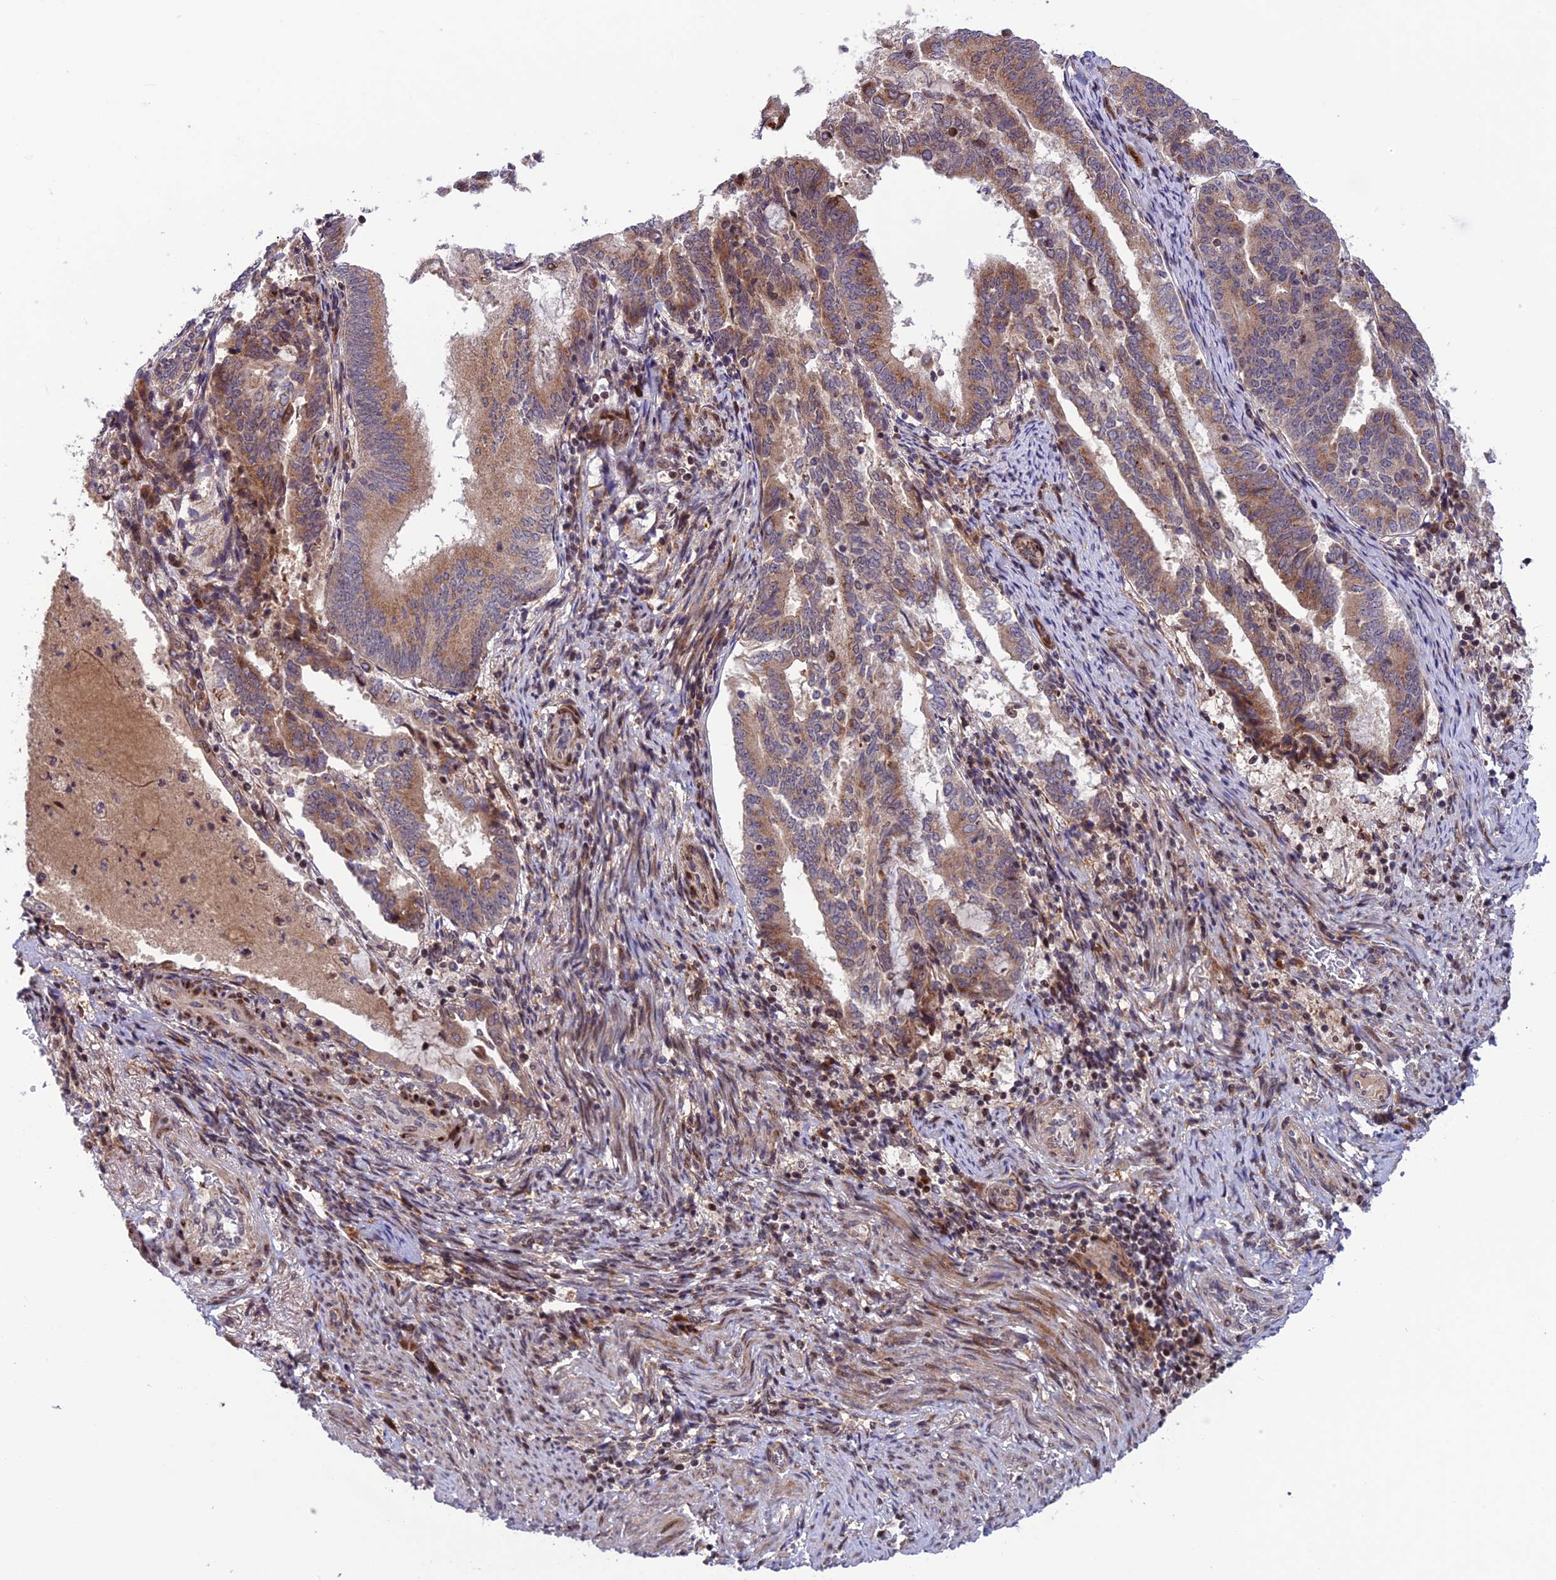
{"staining": {"intensity": "moderate", "quantity": ">75%", "location": "cytoplasmic/membranous"}, "tissue": "endometrial cancer", "cell_type": "Tumor cells", "image_type": "cancer", "snomed": [{"axis": "morphology", "description": "Adenocarcinoma, NOS"}, {"axis": "topography", "description": "Endometrium"}], "caption": "Endometrial adenocarcinoma tissue reveals moderate cytoplasmic/membranous expression in about >75% of tumor cells The staining was performed using DAB (3,3'-diaminobenzidine), with brown indicating positive protein expression. Nuclei are stained blue with hematoxylin.", "gene": "SMIM7", "patient": {"sex": "female", "age": 80}}